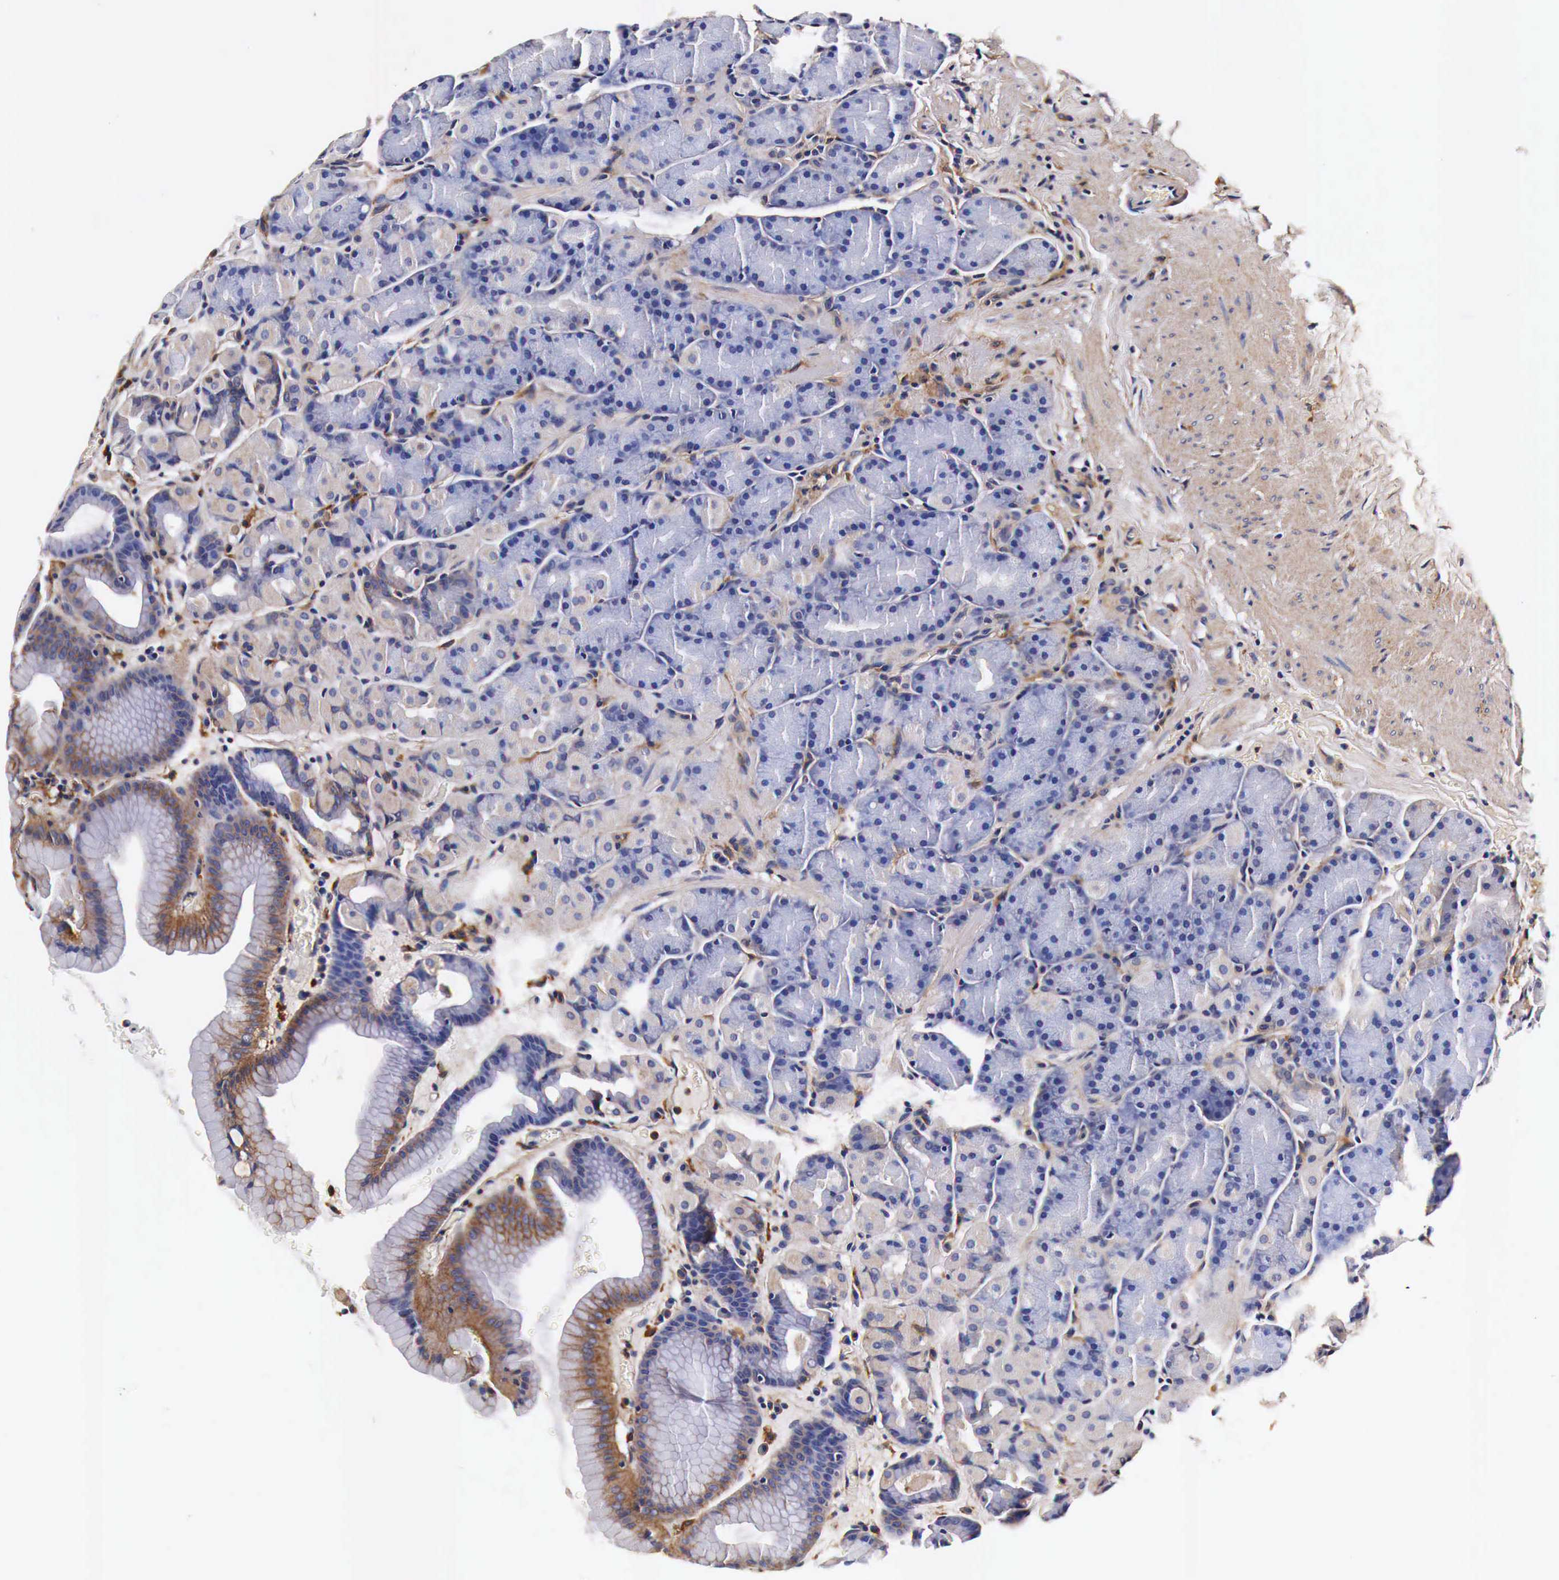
{"staining": {"intensity": "moderate", "quantity": ">75%", "location": "cytoplasmic/membranous"}, "tissue": "stomach", "cell_type": "Glandular cells", "image_type": "normal", "snomed": [{"axis": "morphology", "description": "Normal tissue, NOS"}, {"axis": "topography", "description": "Stomach, upper"}], "caption": "IHC of unremarkable human stomach demonstrates medium levels of moderate cytoplasmic/membranous staining in approximately >75% of glandular cells.", "gene": "RP2", "patient": {"sex": "male", "age": 72}}